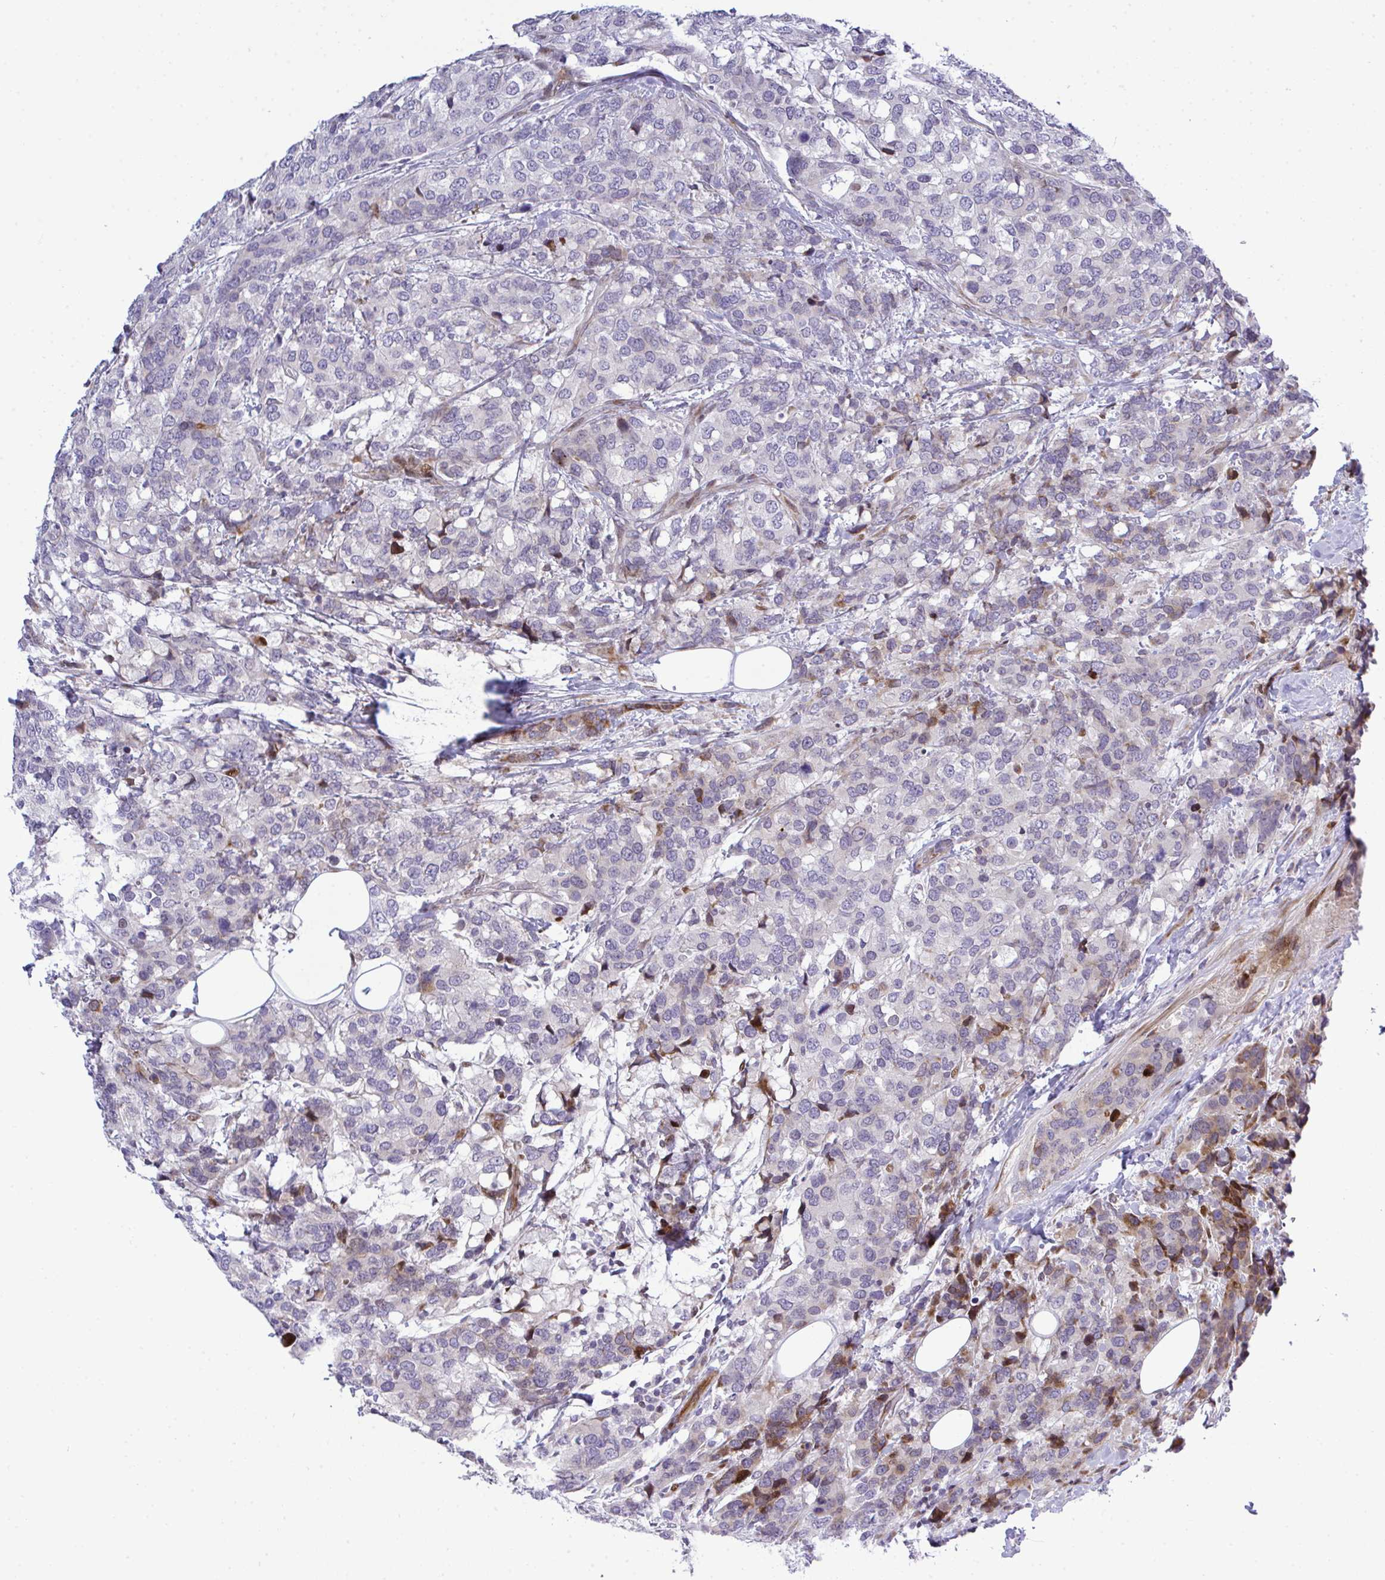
{"staining": {"intensity": "negative", "quantity": "none", "location": "none"}, "tissue": "breast cancer", "cell_type": "Tumor cells", "image_type": "cancer", "snomed": [{"axis": "morphology", "description": "Lobular carcinoma"}, {"axis": "topography", "description": "Breast"}], "caption": "Breast cancer (lobular carcinoma) was stained to show a protein in brown. There is no significant expression in tumor cells. (Immunohistochemistry, brightfield microscopy, high magnification).", "gene": "CASTOR2", "patient": {"sex": "female", "age": 59}}